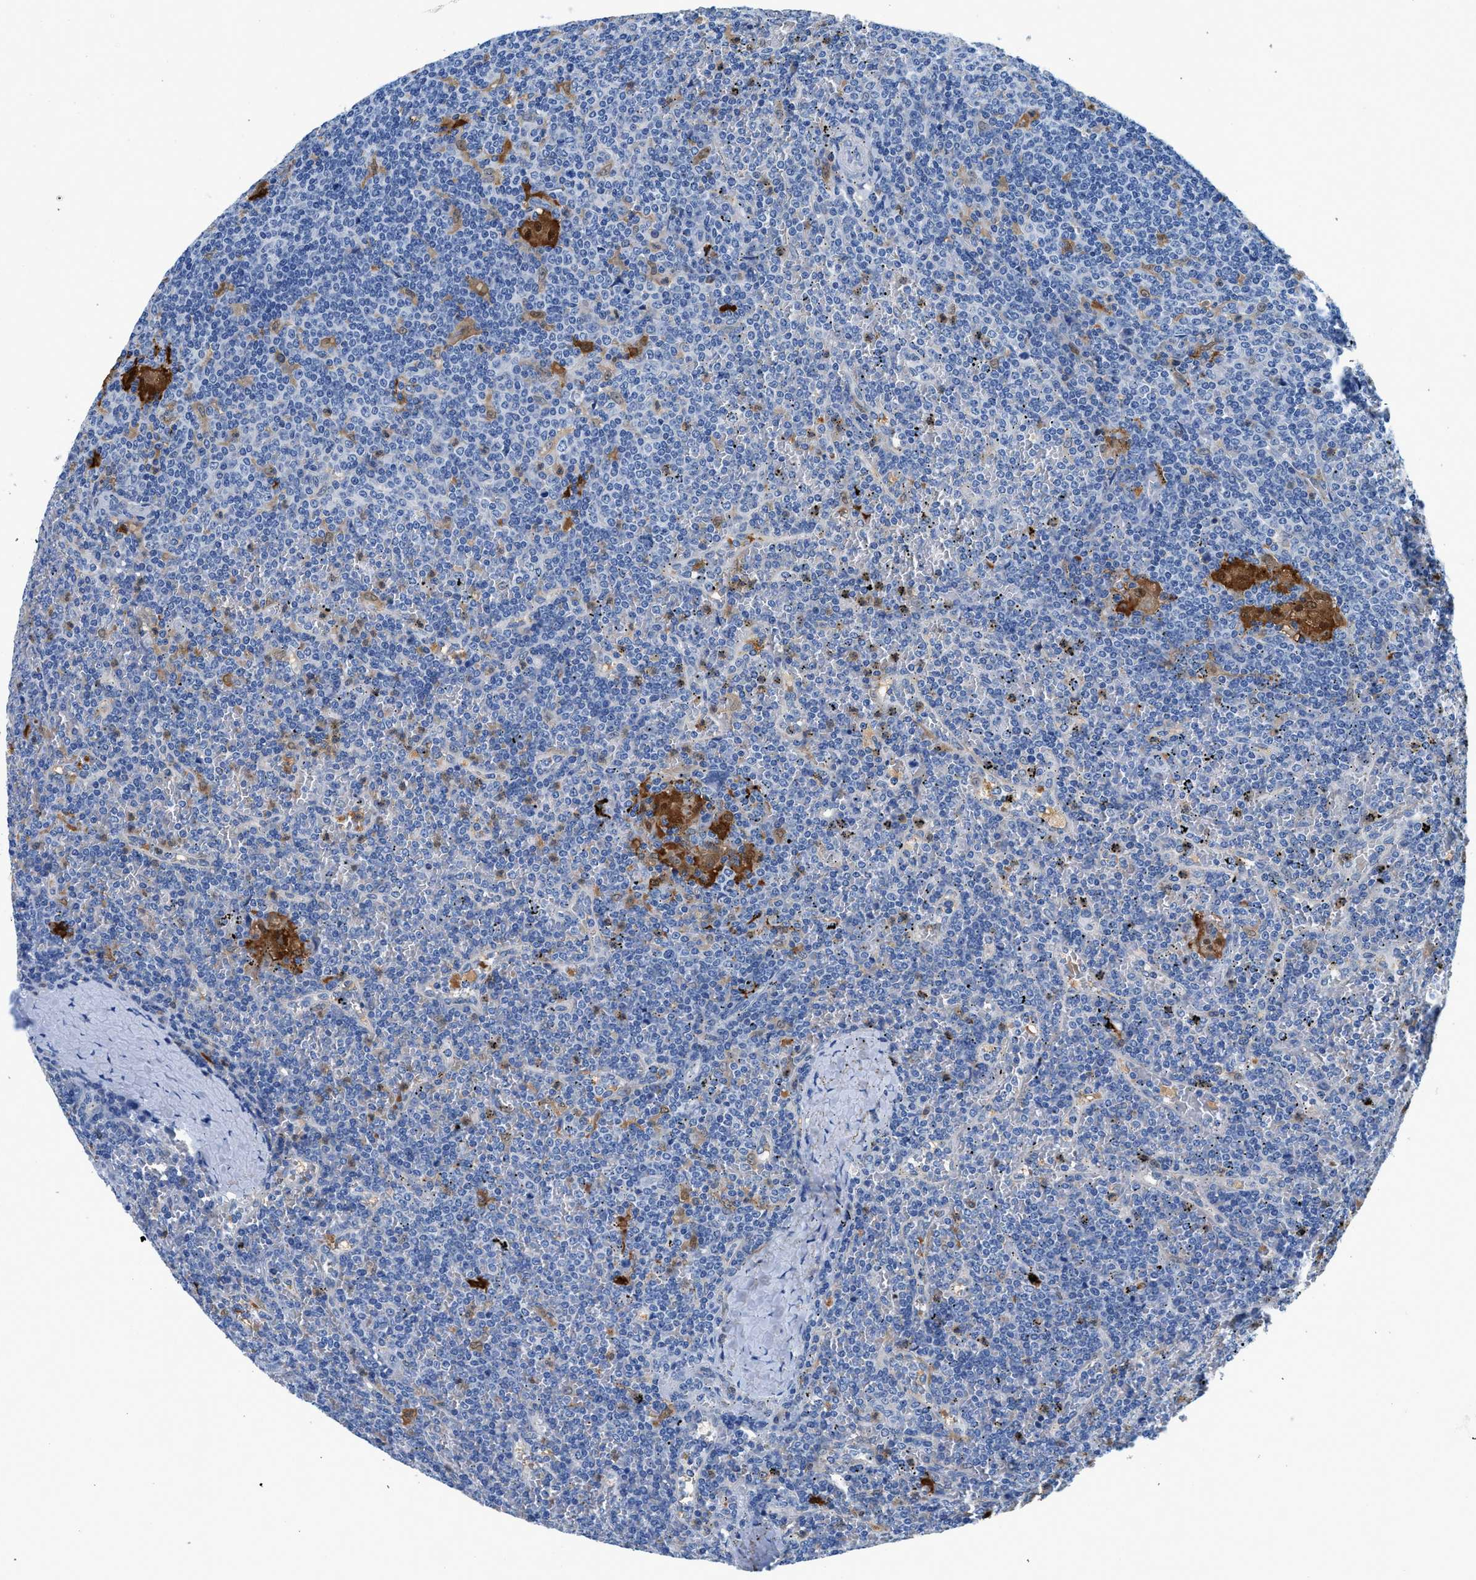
{"staining": {"intensity": "negative", "quantity": "none", "location": "none"}, "tissue": "lymphoma", "cell_type": "Tumor cells", "image_type": "cancer", "snomed": [{"axis": "morphology", "description": "Malignant lymphoma, non-Hodgkin's type, Low grade"}, {"axis": "topography", "description": "Spleen"}], "caption": "Immunohistochemistry (IHC) of low-grade malignant lymphoma, non-Hodgkin's type displays no staining in tumor cells.", "gene": "FADS6", "patient": {"sex": "female", "age": 19}}